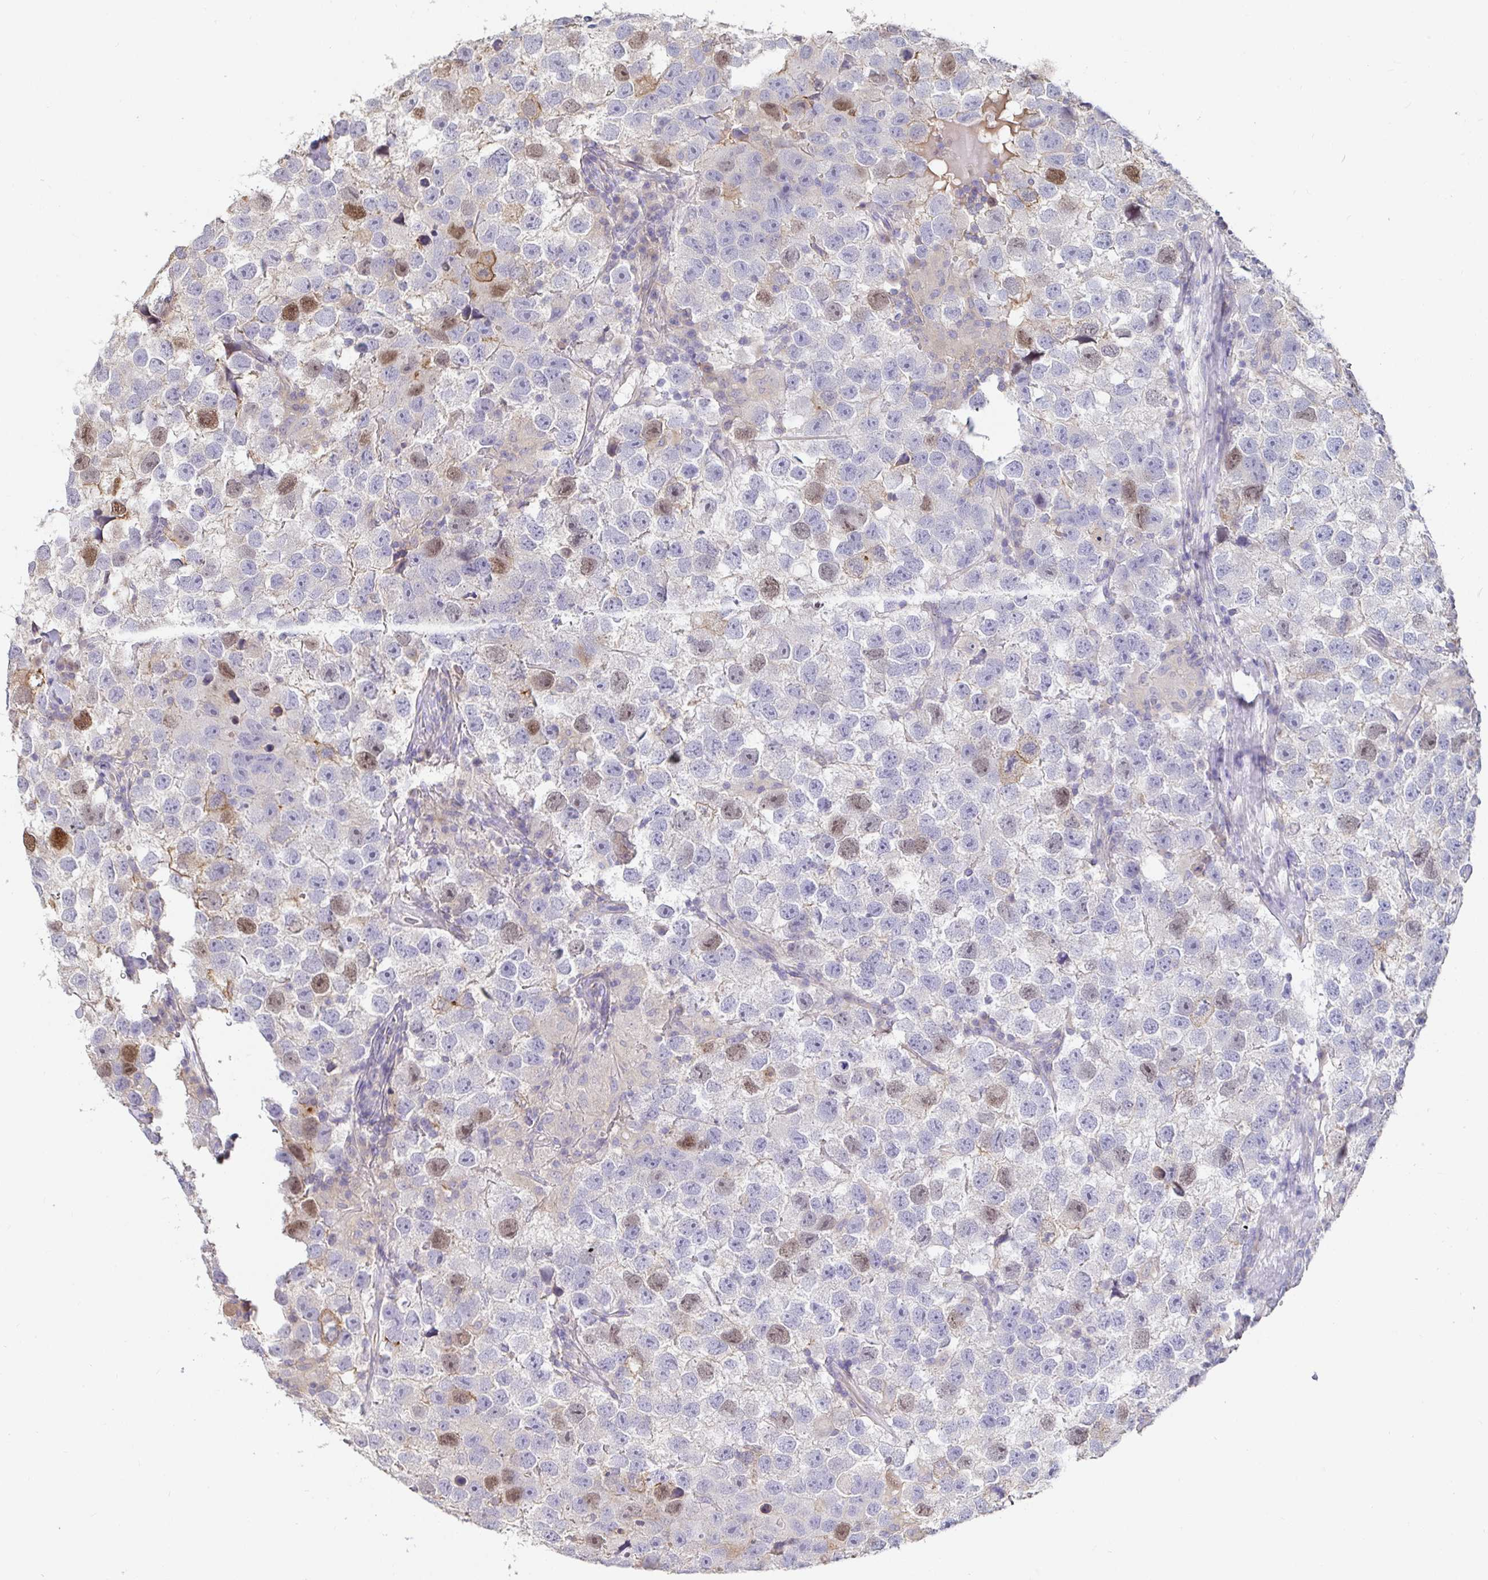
{"staining": {"intensity": "weak", "quantity": "<25%", "location": "nuclear"}, "tissue": "testis cancer", "cell_type": "Tumor cells", "image_type": "cancer", "snomed": [{"axis": "morphology", "description": "Seminoma, NOS"}, {"axis": "topography", "description": "Testis"}], "caption": "The micrograph displays no significant expression in tumor cells of testis cancer (seminoma).", "gene": "ANLN", "patient": {"sex": "male", "age": 26}}